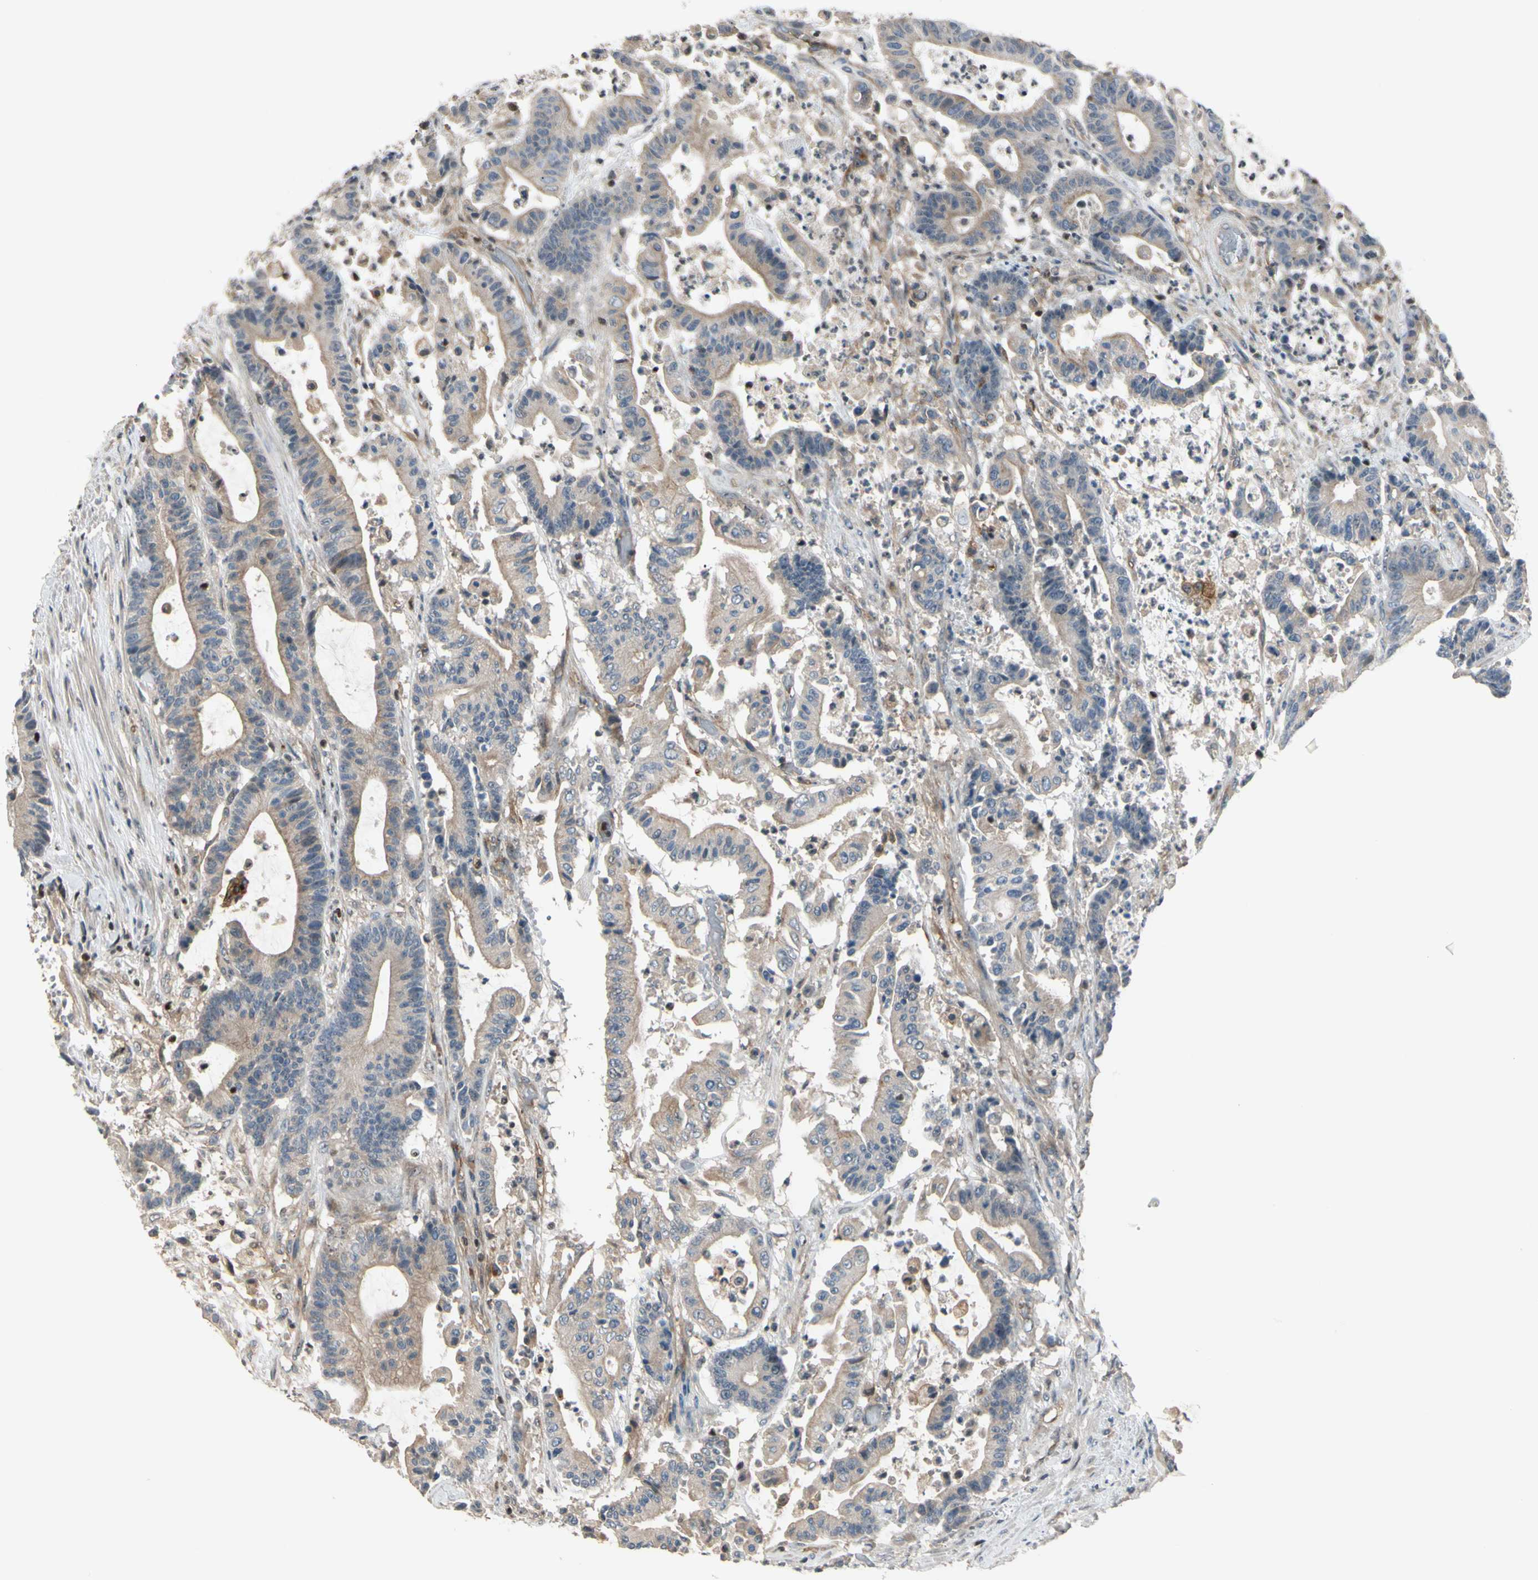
{"staining": {"intensity": "weak", "quantity": ">75%", "location": "cytoplasmic/membranous"}, "tissue": "colorectal cancer", "cell_type": "Tumor cells", "image_type": "cancer", "snomed": [{"axis": "morphology", "description": "Adenocarcinoma, NOS"}, {"axis": "topography", "description": "Colon"}], "caption": "About >75% of tumor cells in human colorectal cancer (adenocarcinoma) exhibit weak cytoplasmic/membranous protein expression as visualized by brown immunohistochemical staining.", "gene": "NFYA", "patient": {"sex": "female", "age": 84}}